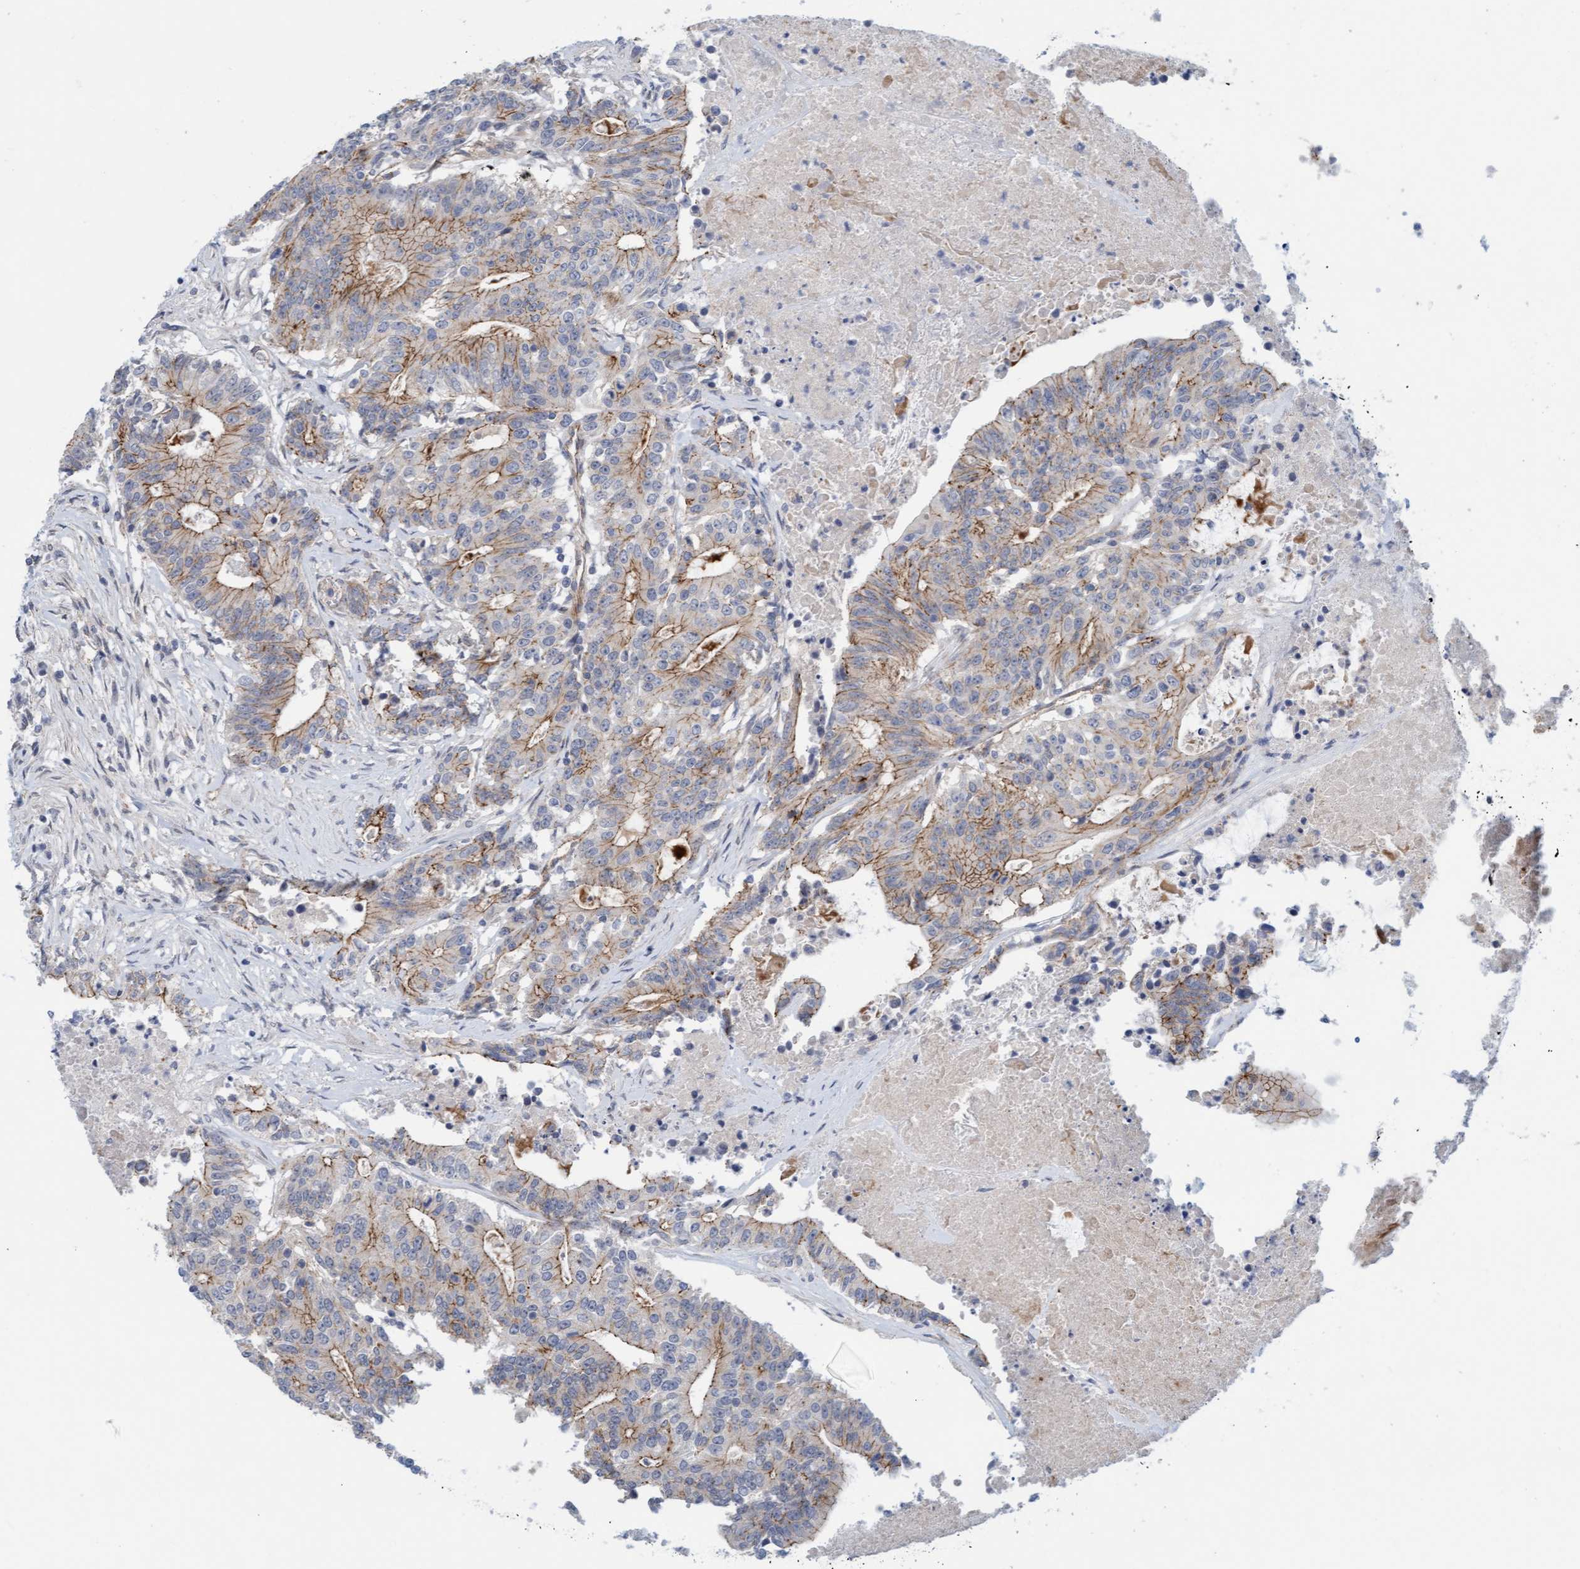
{"staining": {"intensity": "moderate", "quantity": "25%-75%", "location": "cytoplasmic/membranous"}, "tissue": "colorectal cancer", "cell_type": "Tumor cells", "image_type": "cancer", "snomed": [{"axis": "morphology", "description": "Adenocarcinoma, NOS"}, {"axis": "topography", "description": "Colon"}], "caption": "The histopathology image shows a brown stain indicating the presence of a protein in the cytoplasmic/membranous of tumor cells in colorectal cancer (adenocarcinoma).", "gene": "KRBA2", "patient": {"sex": "female", "age": 77}}